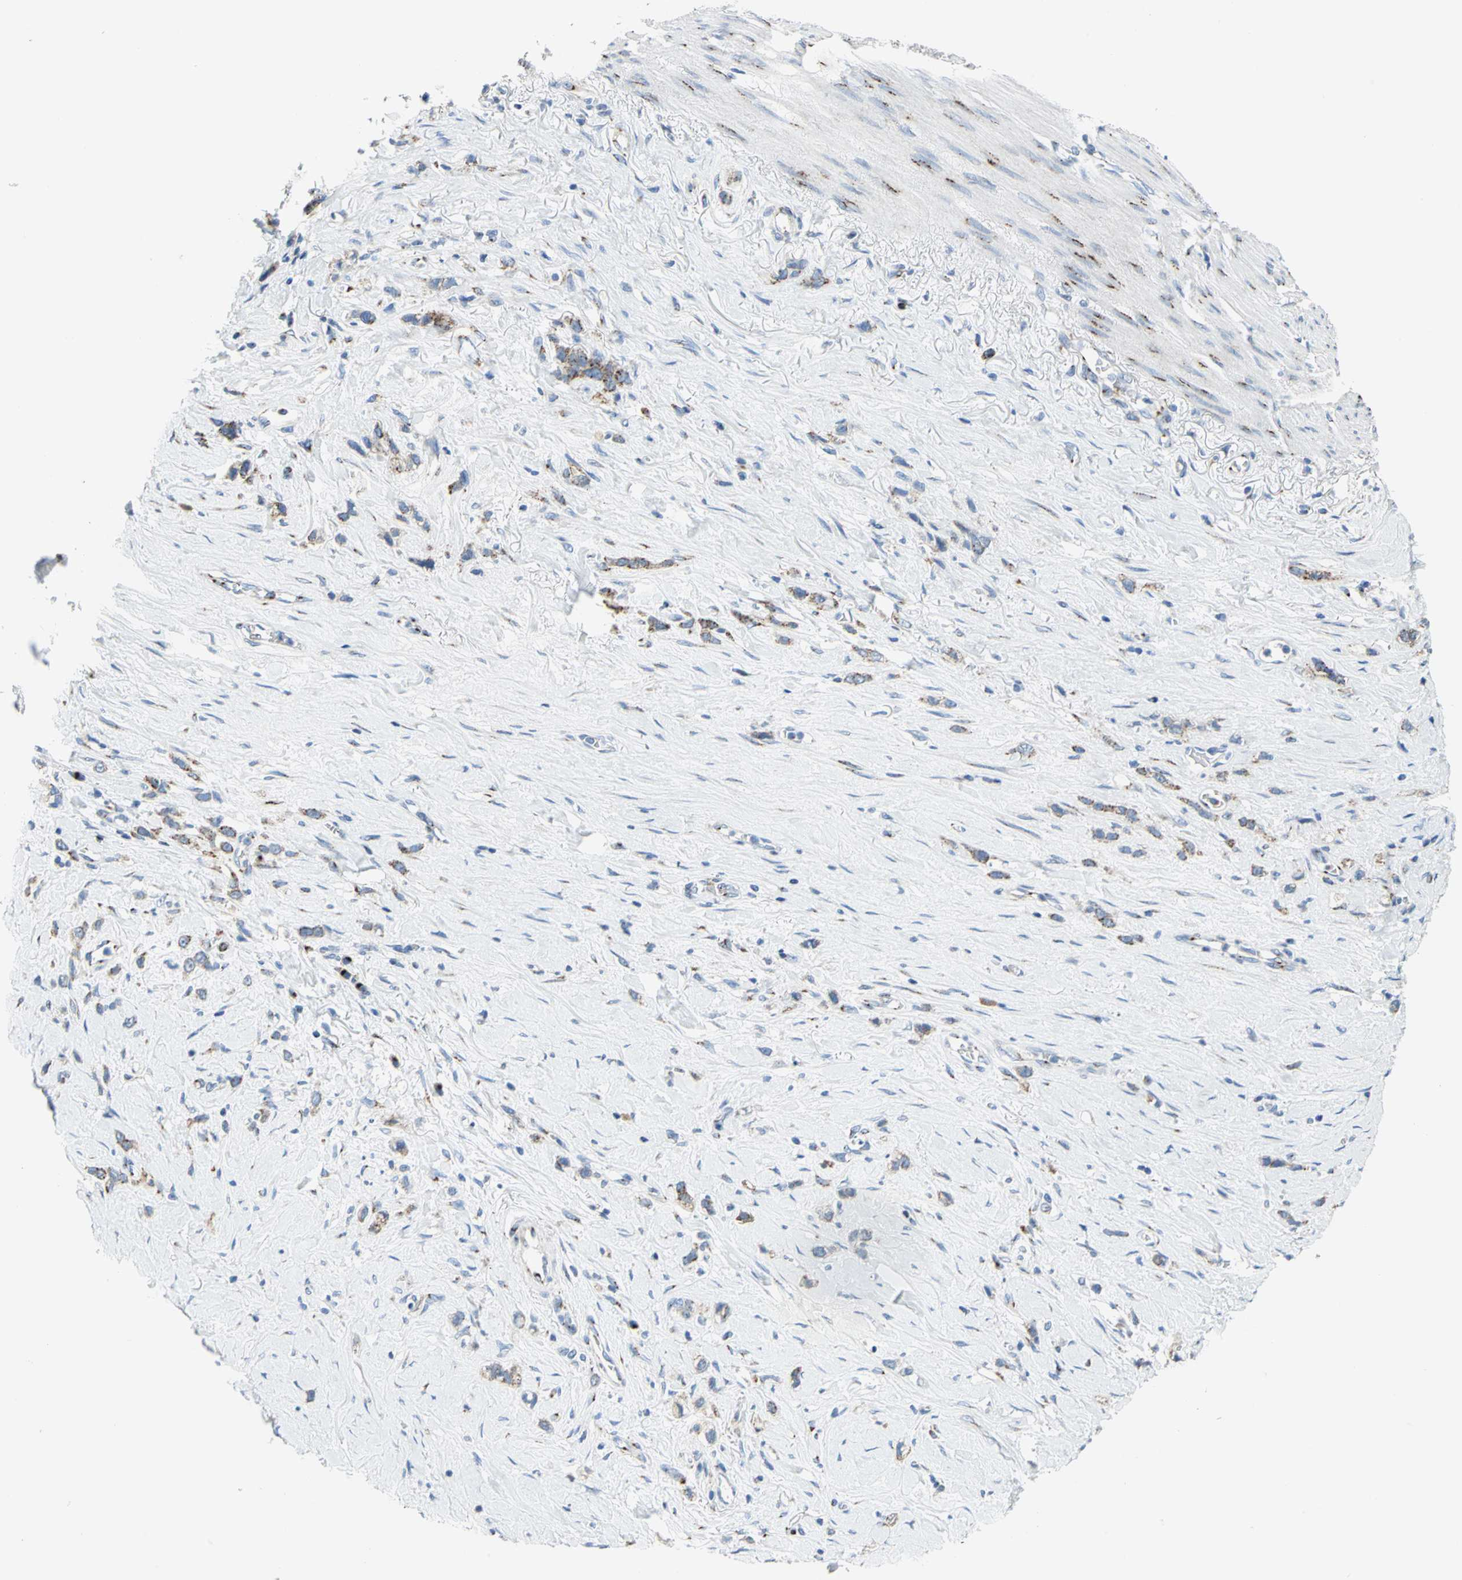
{"staining": {"intensity": "moderate", "quantity": ">75%", "location": "cytoplasmic/membranous"}, "tissue": "stomach cancer", "cell_type": "Tumor cells", "image_type": "cancer", "snomed": [{"axis": "morphology", "description": "Normal tissue, NOS"}, {"axis": "morphology", "description": "Adenocarcinoma, NOS"}, {"axis": "morphology", "description": "Adenocarcinoma, High grade"}, {"axis": "topography", "description": "Stomach, upper"}, {"axis": "topography", "description": "Stomach"}], "caption": "Protein expression analysis of high-grade adenocarcinoma (stomach) displays moderate cytoplasmic/membranous positivity in about >75% of tumor cells. The staining is performed using DAB (3,3'-diaminobenzidine) brown chromogen to label protein expression. The nuclei are counter-stained blue using hematoxylin.", "gene": "GPR3", "patient": {"sex": "female", "age": 65}}